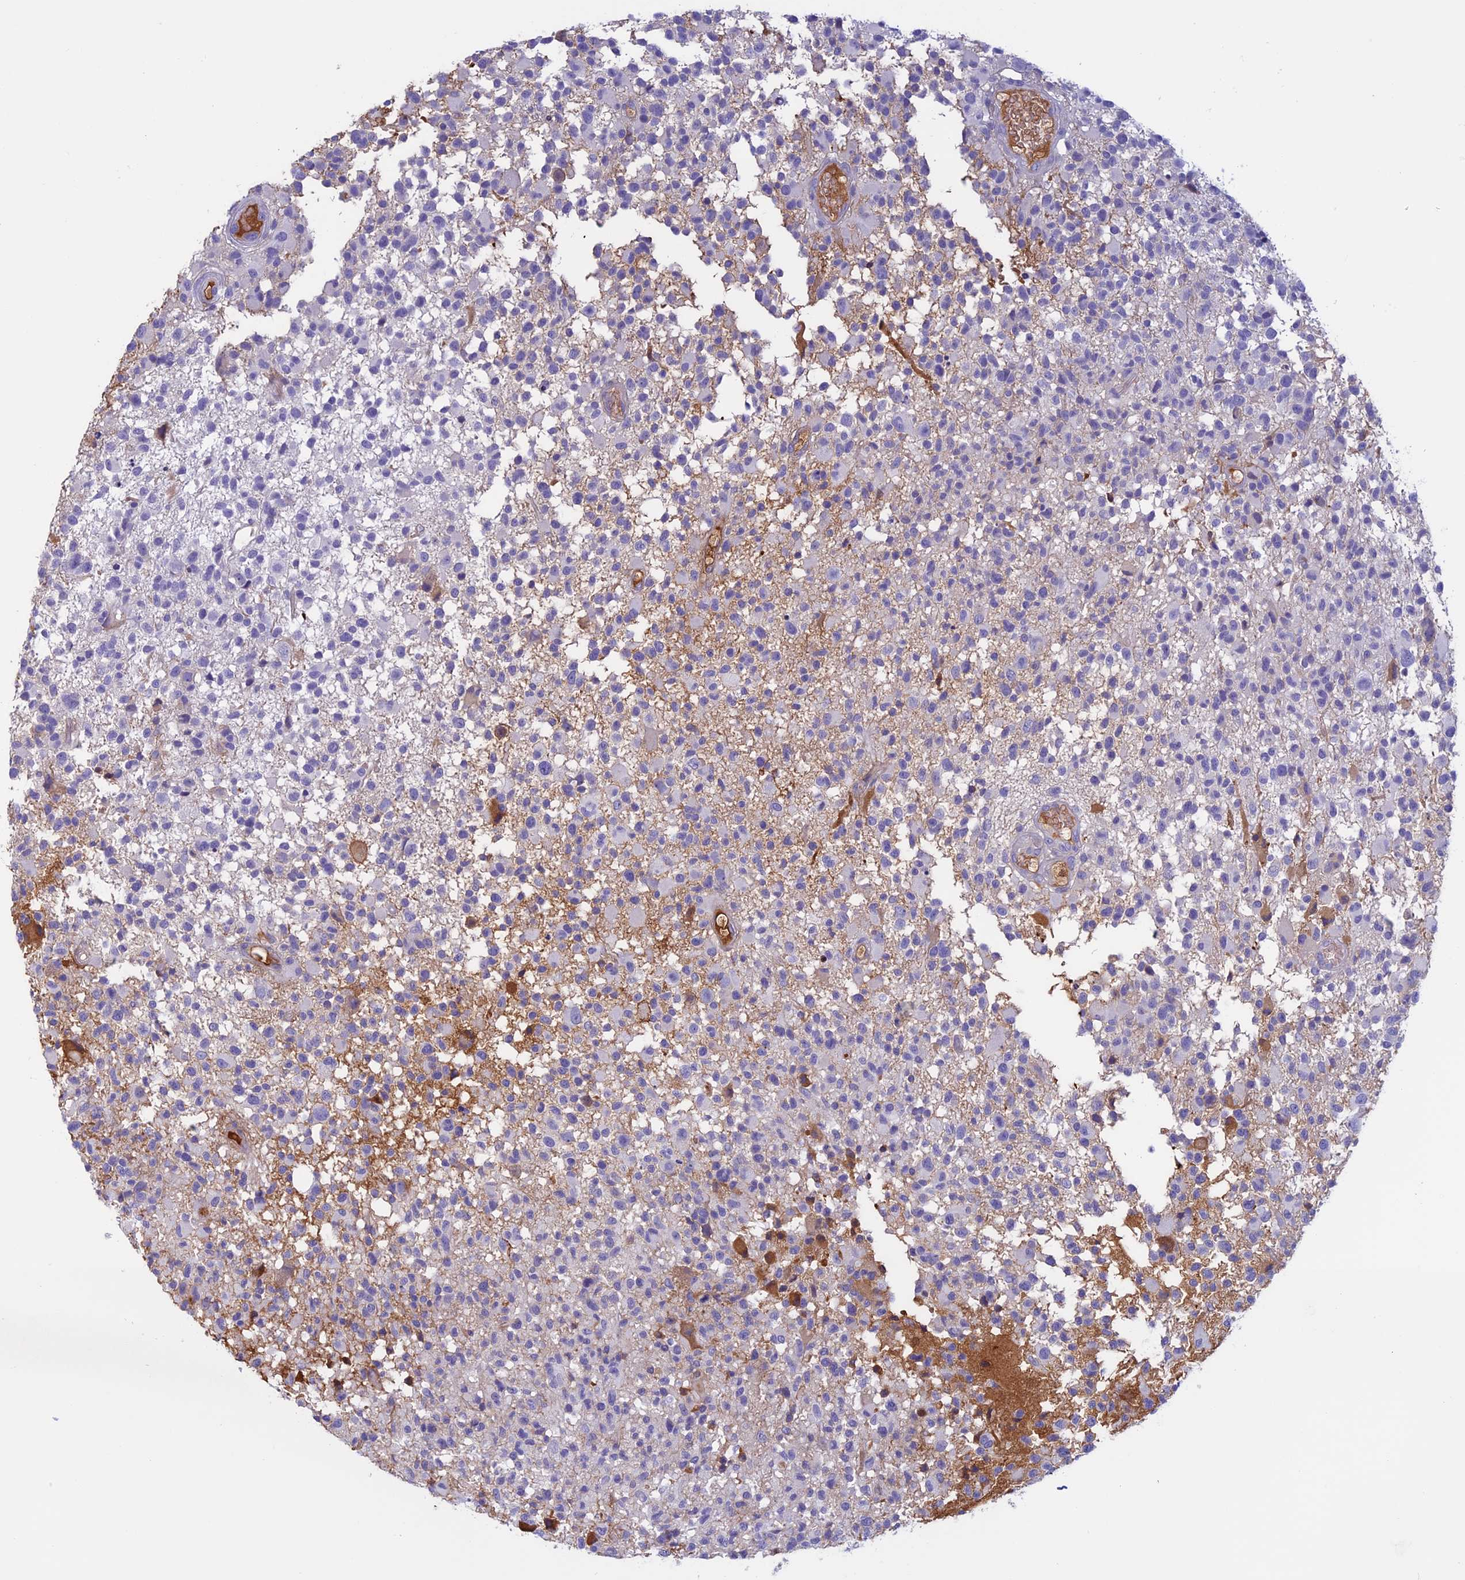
{"staining": {"intensity": "negative", "quantity": "none", "location": "none"}, "tissue": "glioma", "cell_type": "Tumor cells", "image_type": "cancer", "snomed": [{"axis": "morphology", "description": "Glioma, malignant, High grade"}, {"axis": "morphology", "description": "Glioblastoma, NOS"}, {"axis": "topography", "description": "Brain"}], "caption": "This is an IHC micrograph of glioma. There is no staining in tumor cells.", "gene": "ANGPTL2", "patient": {"sex": "male", "age": 60}}